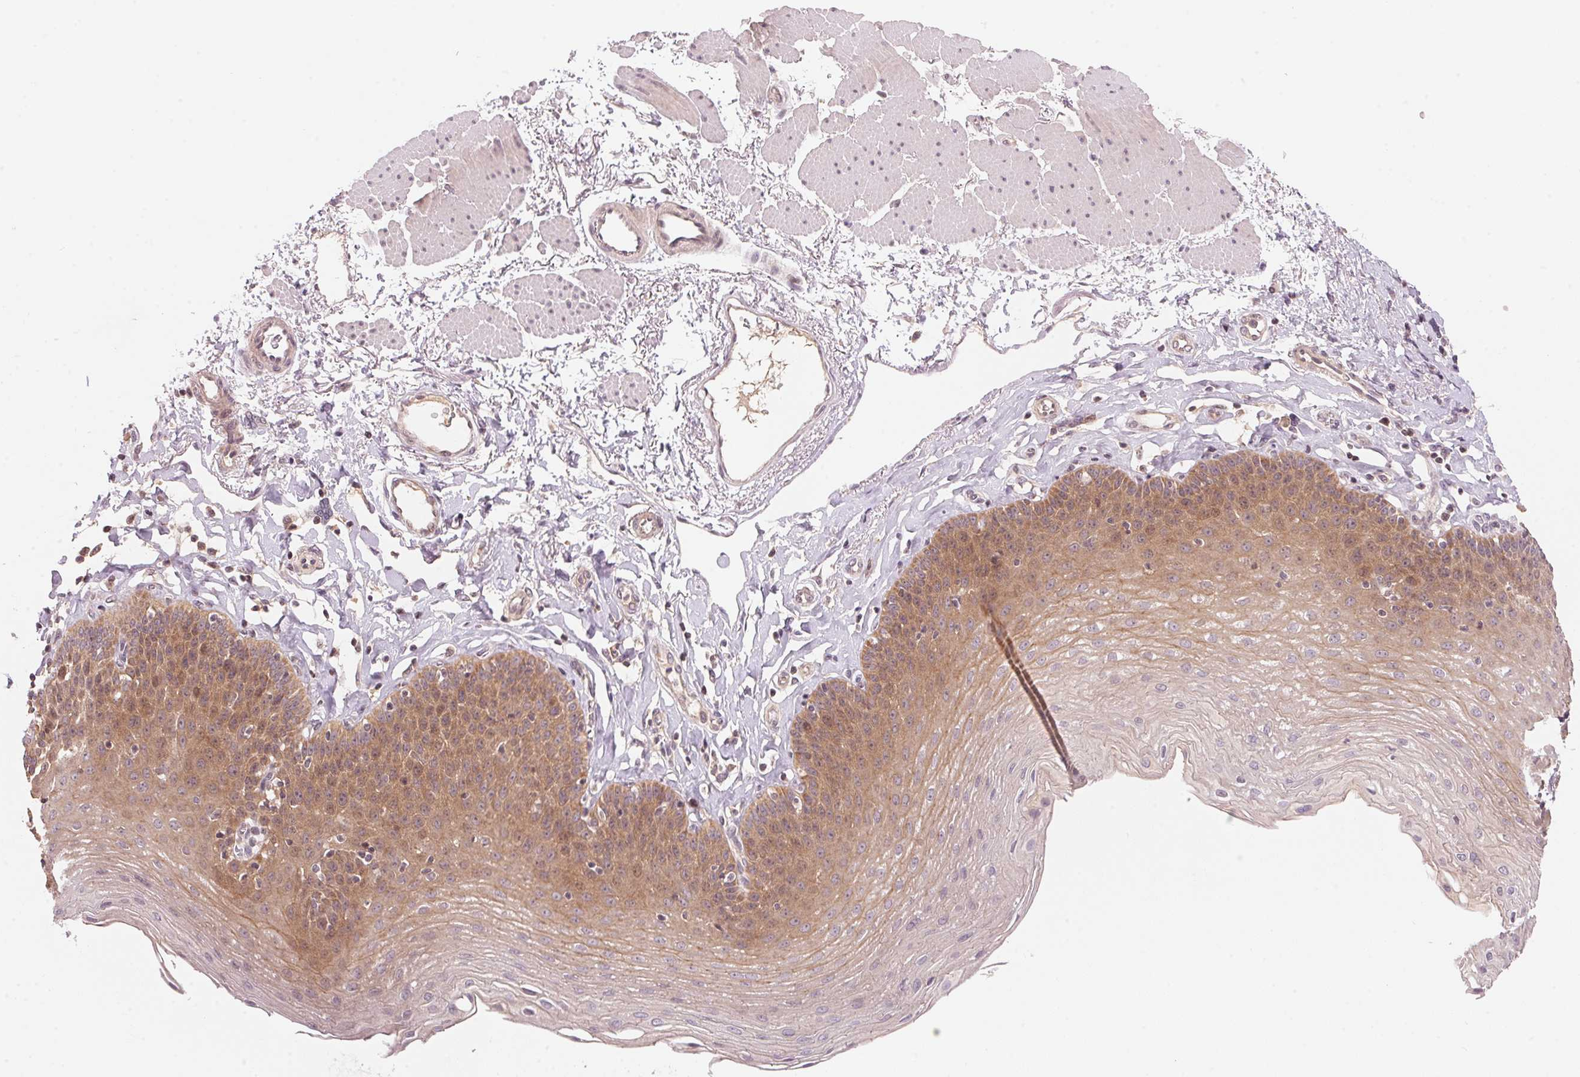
{"staining": {"intensity": "moderate", "quantity": ">75%", "location": "cytoplasmic/membranous"}, "tissue": "esophagus", "cell_type": "Squamous epithelial cells", "image_type": "normal", "snomed": [{"axis": "morphology", "description": "Normal tissue, NOS"}, {"axis": "topography", "description": "Esophagus"}], "caption": "A brown stain shows moderate cytoplasmic/membranous expression of a protein in squamous epithelial cells of benign esophagus.", "gene": "BNIP5", "patient": {"sex": "female", "age": 81}}